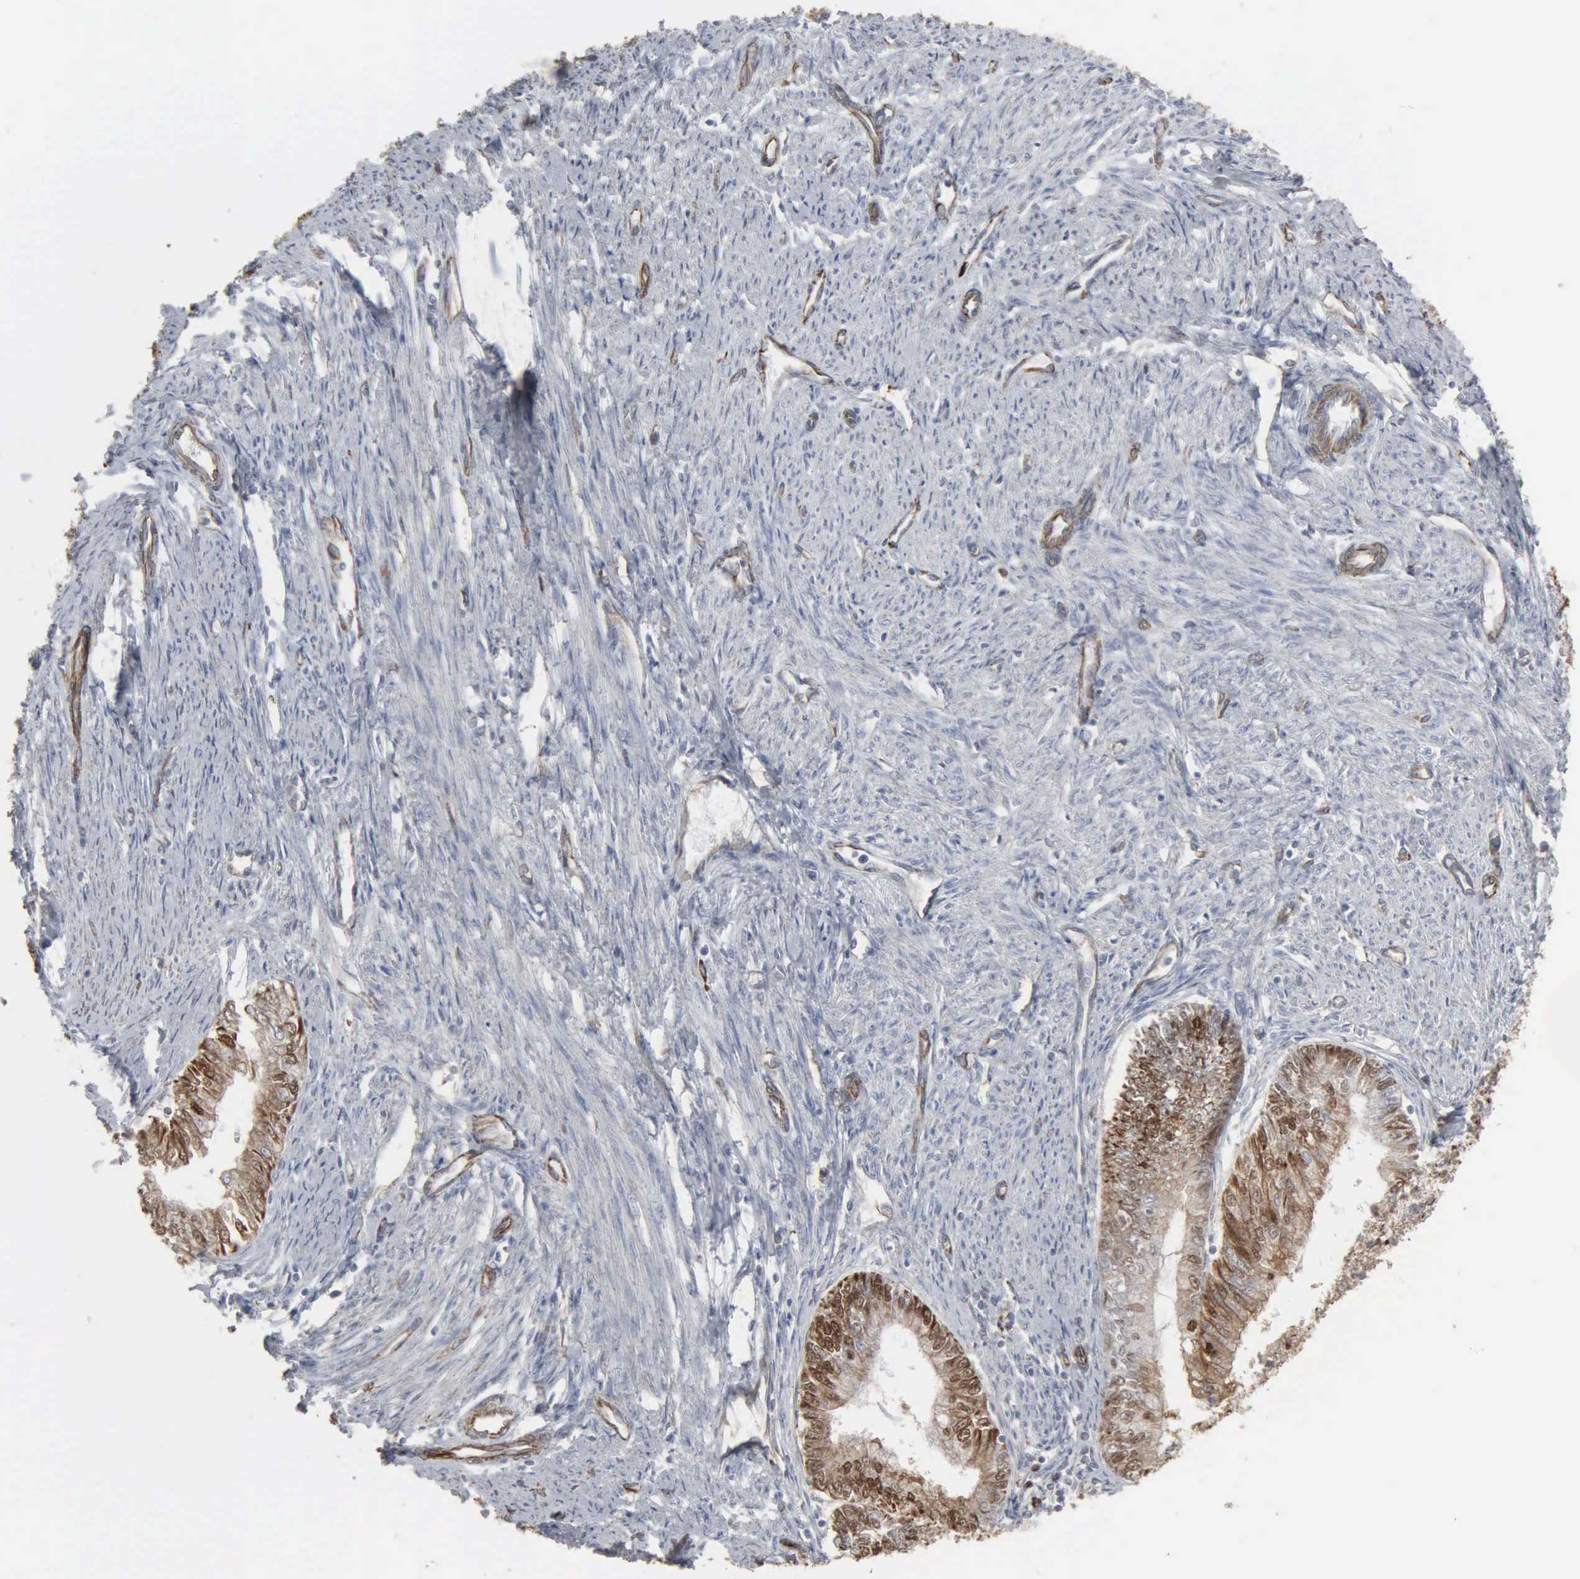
{"staining": {"intensity": "moderate", "quantity": "25%-75%", "location": "cytoplasmic/membranous,nuclear"}, "tissue": "endometrial cancer", "cell_type": "Tumor cells", "image_type": "cancer", "snomed": [{"axis": "morphology", "description": "Adenocarcinoma, NOS"}, {"axis": "topography", "description": "Endometrium"}], "caption": "This histopathology image shows IHC staining of human adenocarcinoma (endometrial), with medium moderate cytoplasmic/membranous and nuclear positivity in about 25%-75% of tumor cells.", "gene": "CCNE1", "patient": {"sex": "female", "age": 66}}